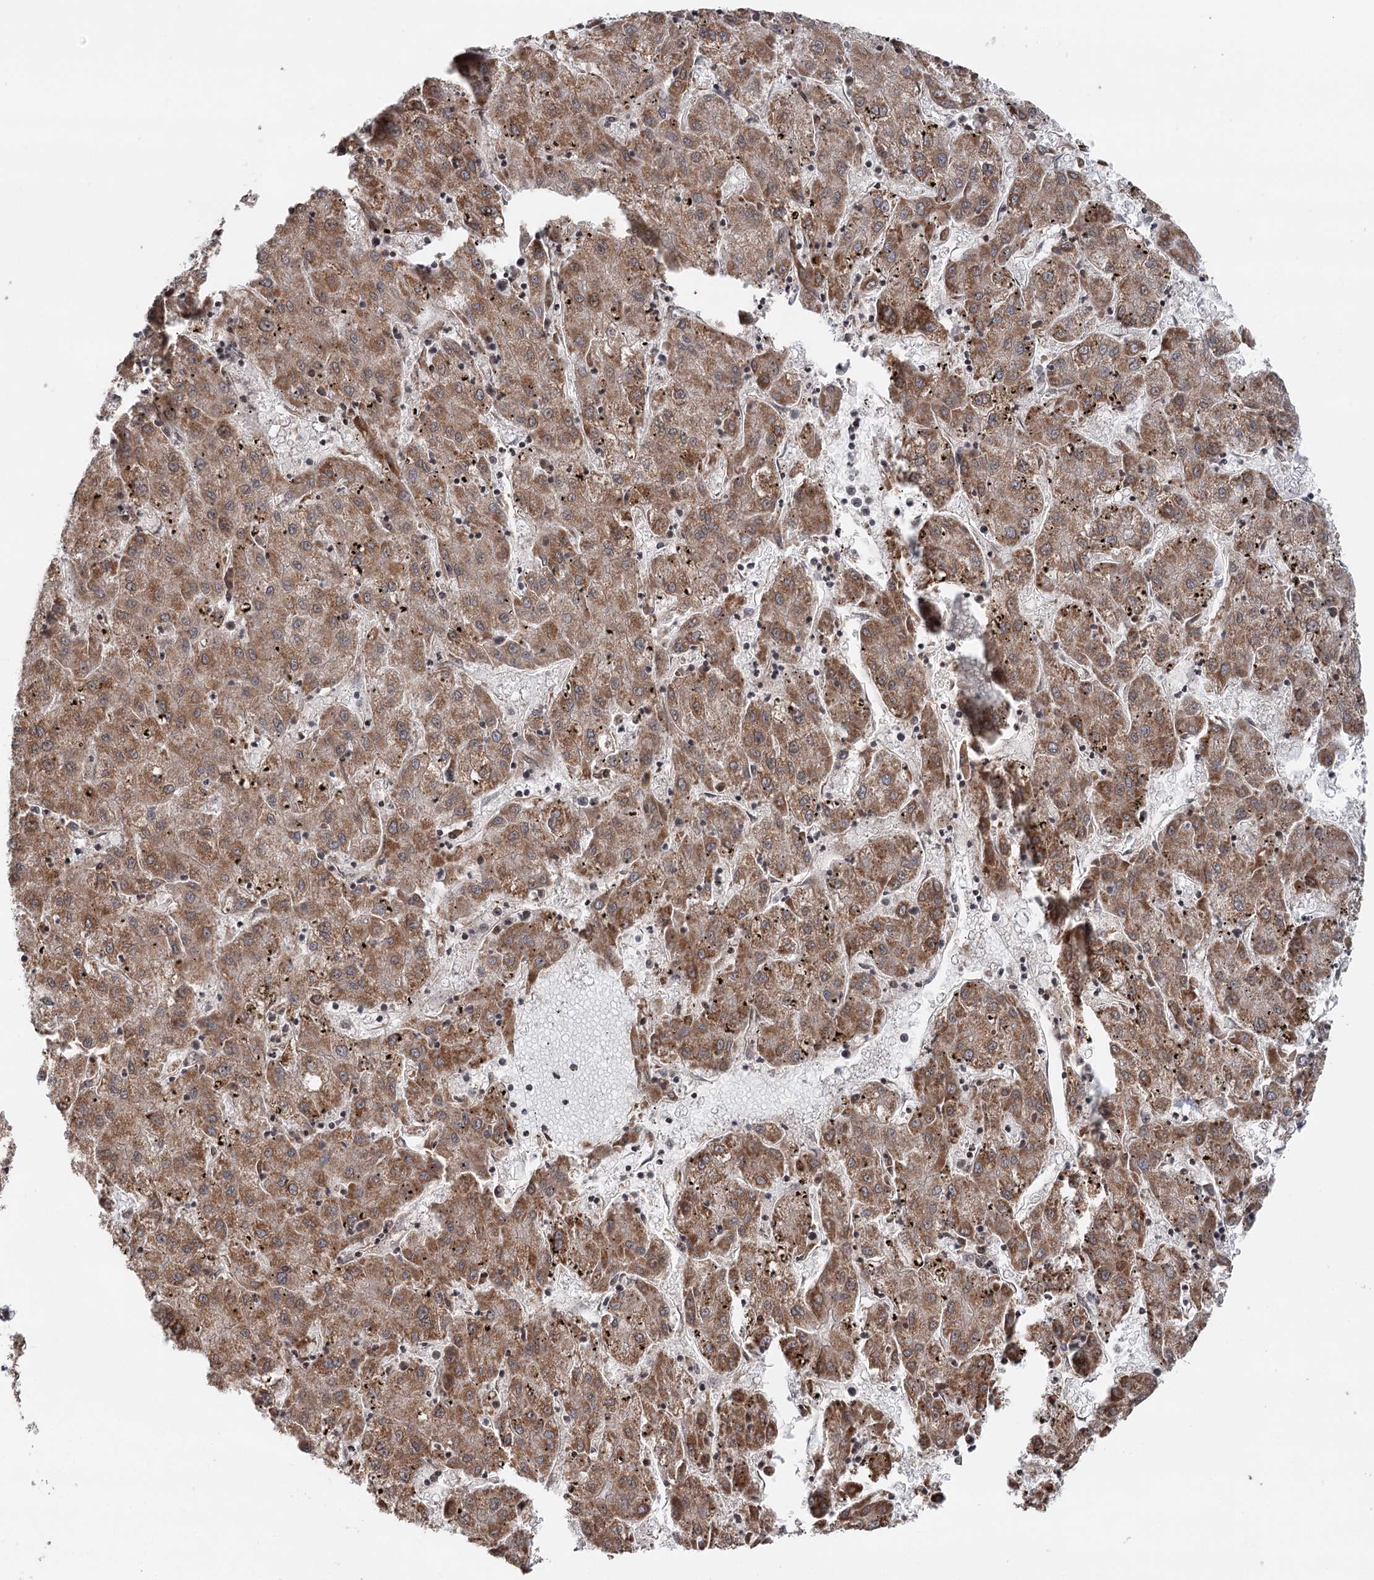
{"staining": {"intensity": "moderate", "quantity": ">75%", "location": "cytoplasmic/membranous"}, "tissue": "liver cancer", "cell_type": "Tumor cells", "image_type": "cancer", "snomed": [{"axis": "morphology", "description": "Carcinoma, Hepatocellular, NOS"}, {"axis": "topography", "description": "Liver"}], "caption": "Liver cancer (hepatocellular carcinoma) was stained to show a protein in brown. There is medium levels of moderate cytoplasmic/membranous positivity in about >75% of tumor cells. (DAB (3,3'-diaminobenzidine) IHC with brightfield microscopy, high magnification).", "gene": "RNF111", "patient": {"sex": "male", "age": 72}}